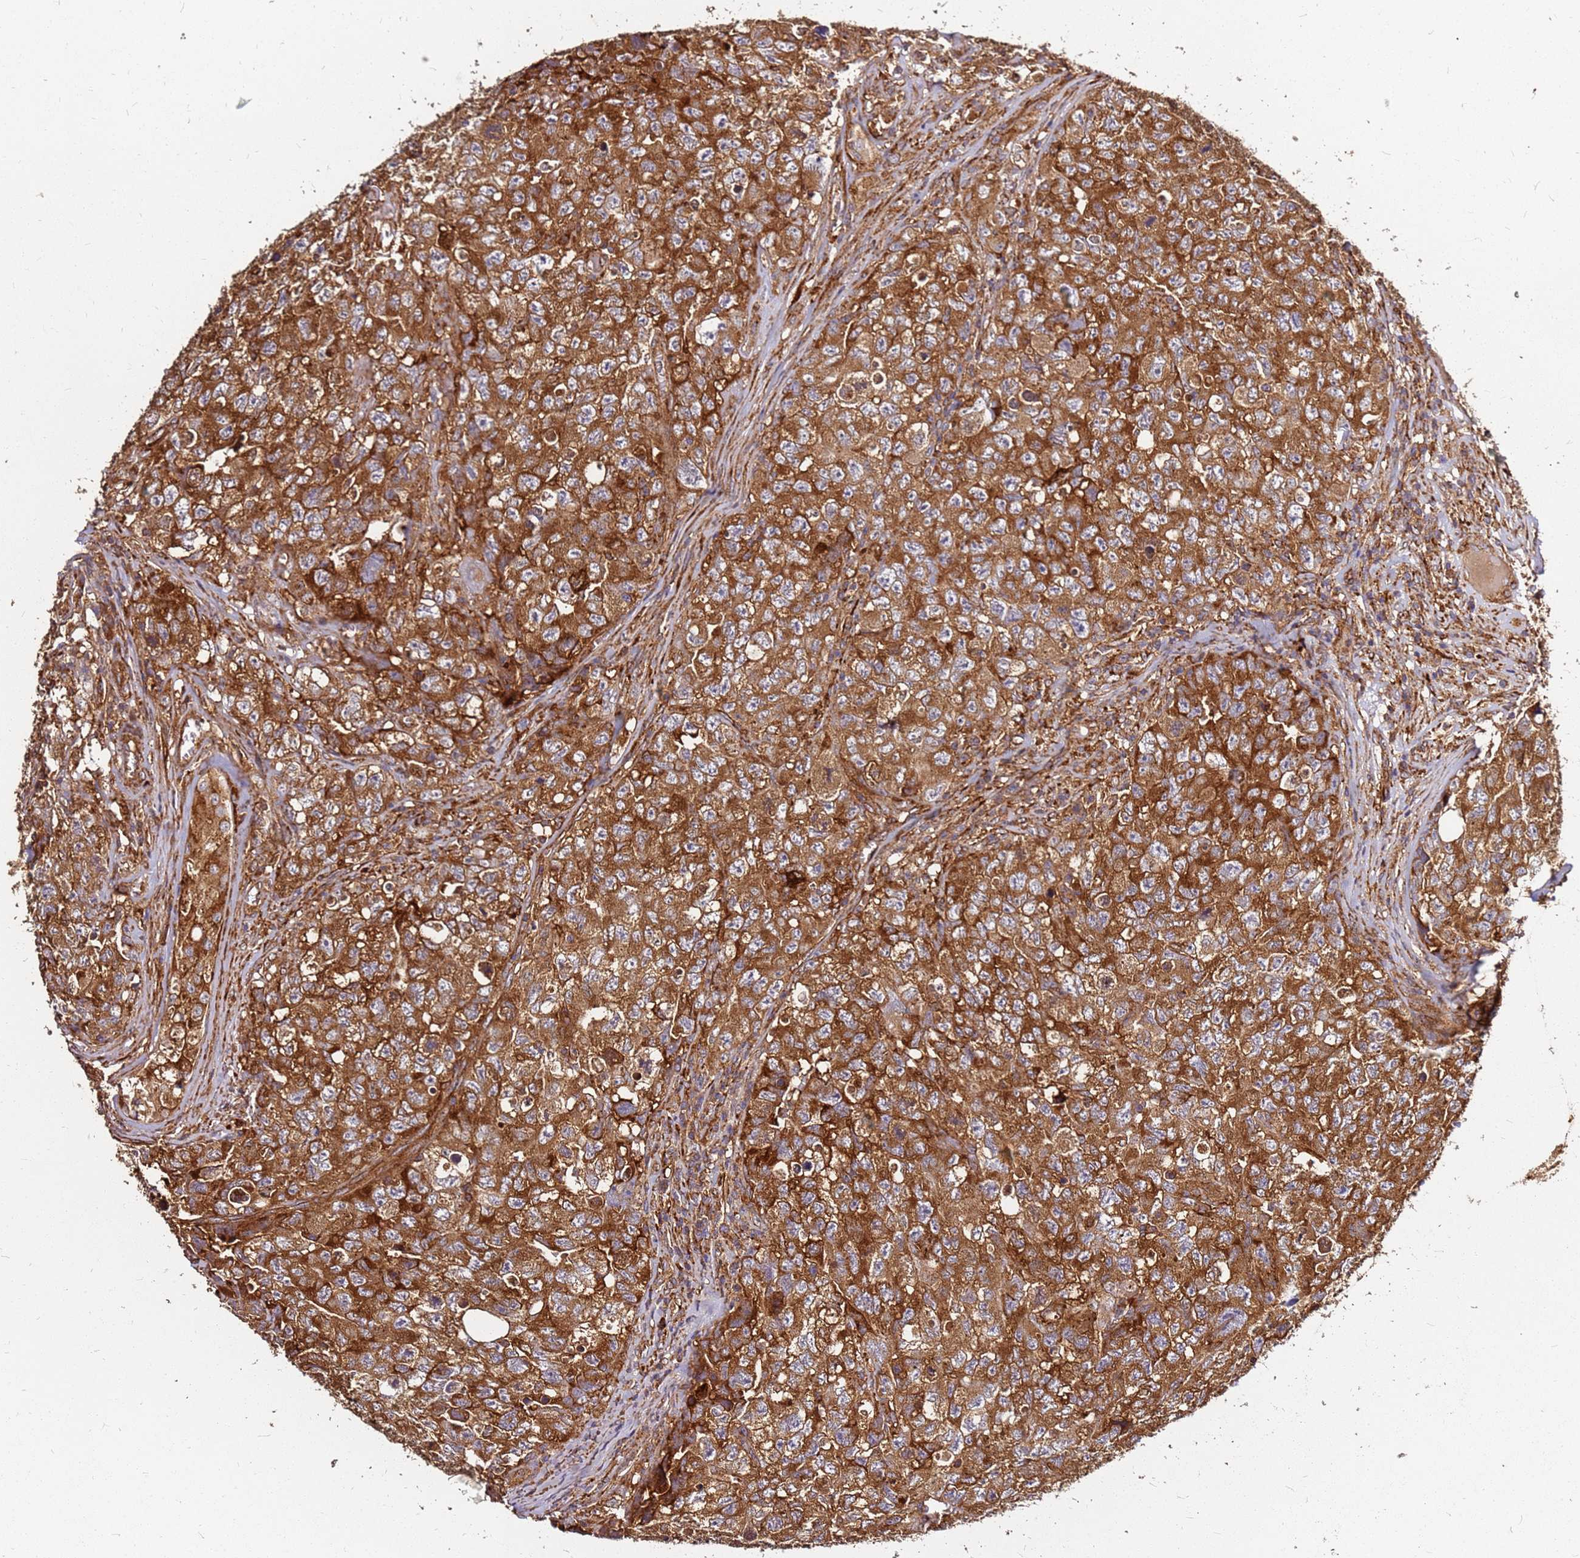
{"staining": {"intensity": "strong", "quantity": ">75%", "location": "cytoplasmic/membranous"}, "tissue": "testis cancer", "cell_type": "Tumor cells", "image_type": "cancer", "snomed": [{"axis": "morphology", "description": "Carcinoma, Embryonal, NOS"}, {"axis": "topography", "description": "Testis"}], "caption": "The photomicrograph displays staining of embryonal carcinoma (testis), revealing strong cytoplasmic/membranous protein positivity (brown color) within tumor cells.", "gene": "DVL3", "patient": {"sex": "male", "age": 31}}